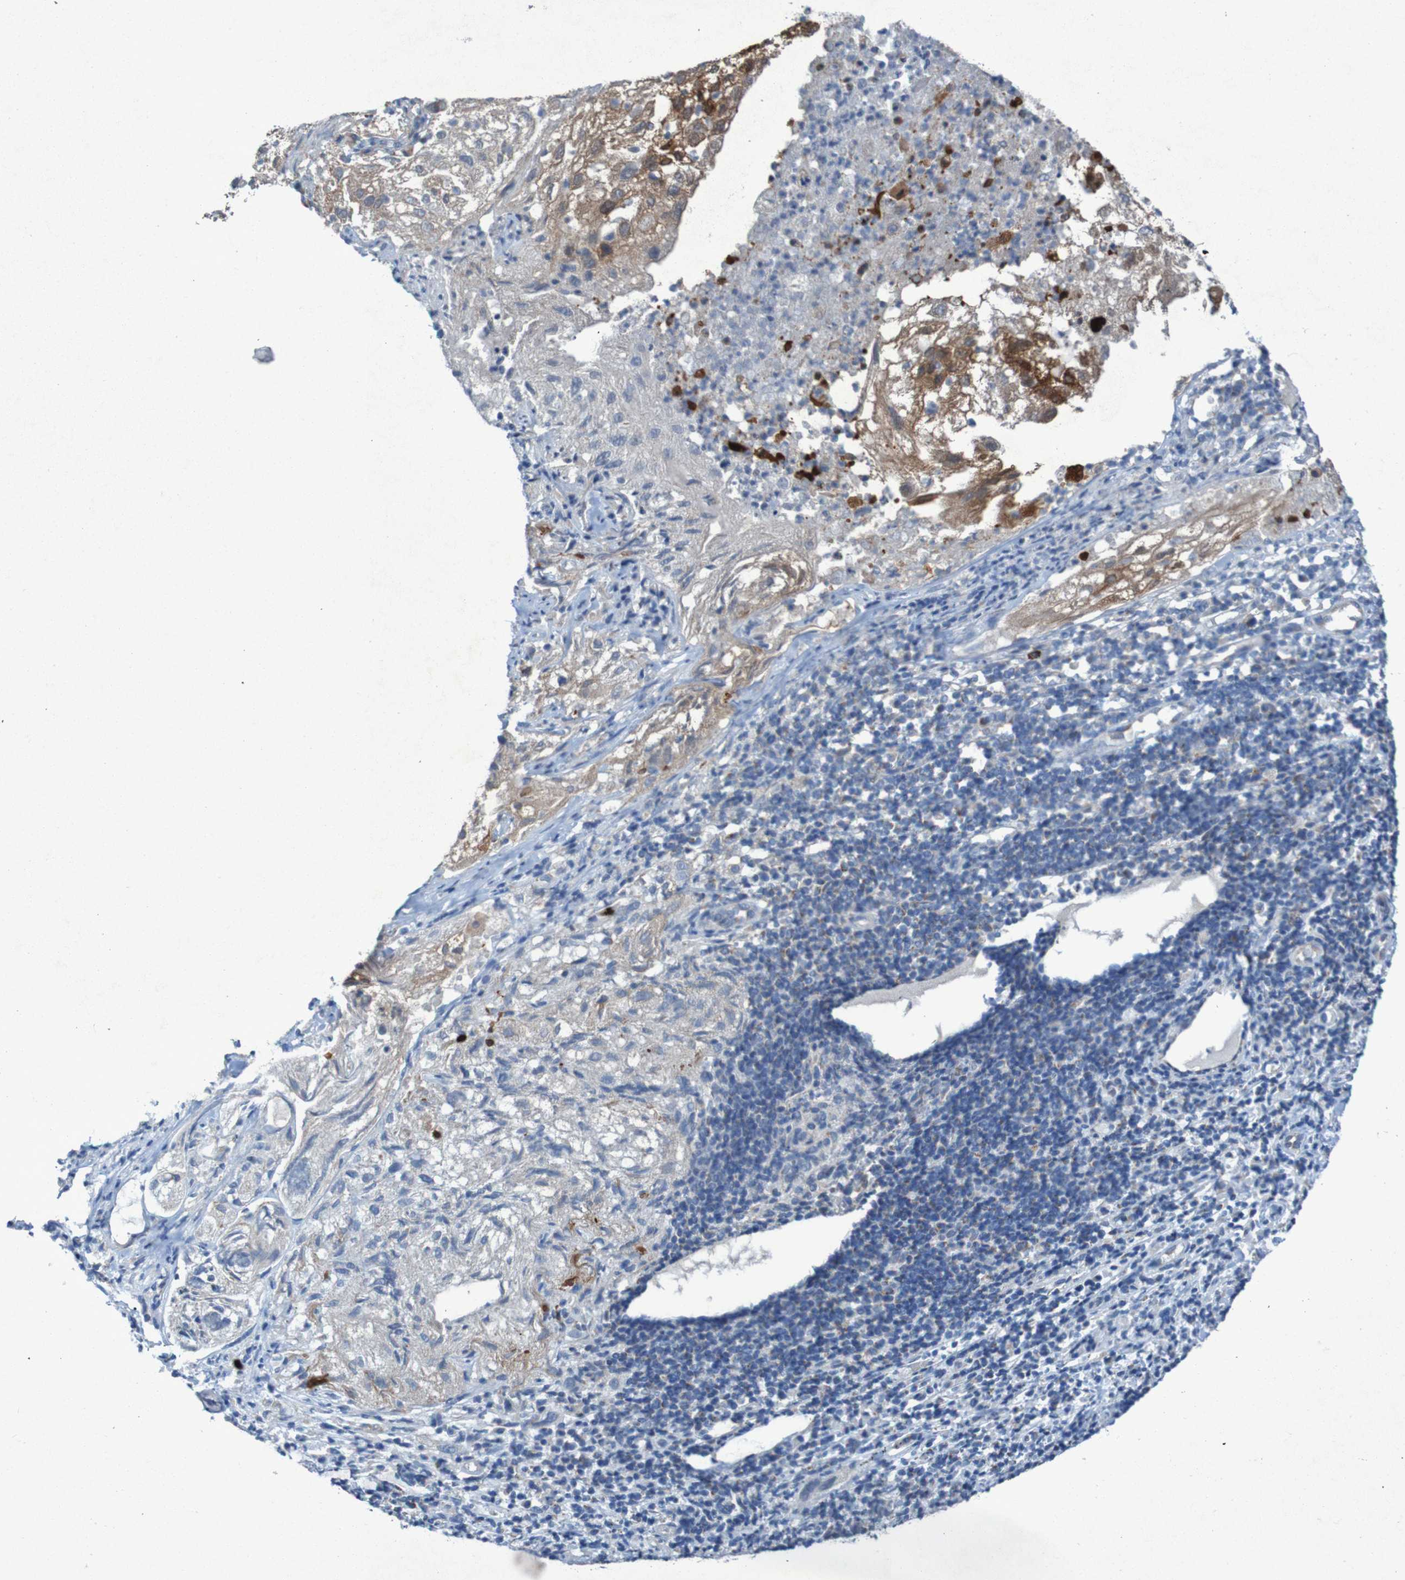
{"staining": {"intensity": "moderate", "quantity": ">75%", "location": "cytoplasmic/membranous"}, "tissue": "lung cancer", "cell_type": "Tumor cells", "image_type": "cancer", "snomed": [{"axis": "morphology", "description": "Inflammation, NOS"}, {"axis": "morphology", "description": "Squamous cell carcinoma, NOS"}, {"axis": "topography", "description": "Lymph node"}, {"axis": "topography", "description": "Soft tissue"}, {"axis": "topography", "description": "Lung"}], "caption": "This micrograph demonstrates IHC staining of human lung squamous cell carcinoma, with medium moderate cytoplasmic/membranous expression in approximately >75% of tumor cells.", "gene": "CCDC51", "patient": {"sex": "male", "age": 66}}